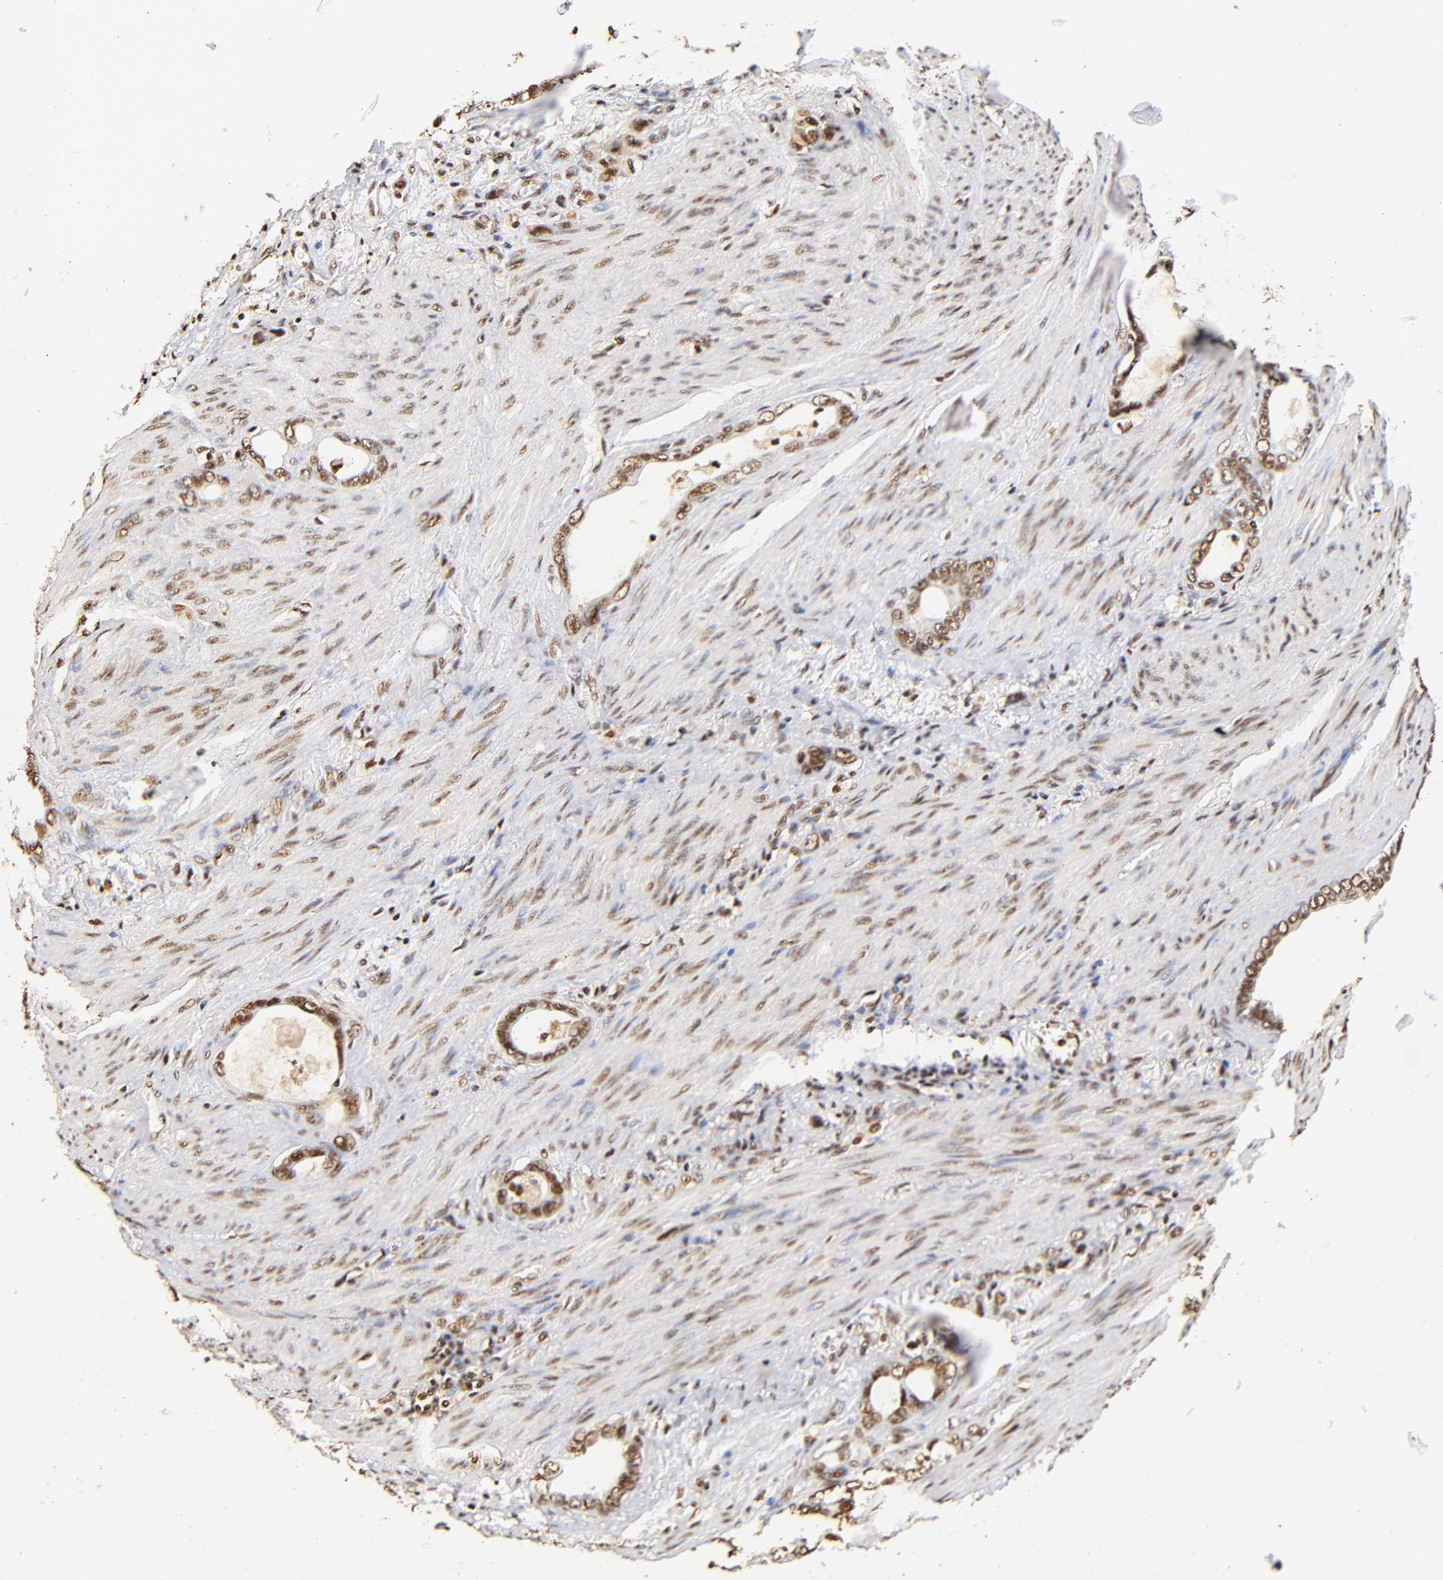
{"staining": {"intensity": "strong", "quantity": ">75%", "location": "cytoplasmic/membranous,nuclear"}, "tissue": "stomach cancer", "cell_type": "Tumor cells", "image_type": "cancer", "snomed": [{"axis": "morphology", "description": "Adenocarcinoma, NOS"}, {"axis": "topography", "description": "Stomach"}], "caption": "This is an image of immunohistochemistry (IHC) staining of stomach adenocarcinoma, which shows strong positivity in the cytoplasmic/membranous and nuclear of tumor cells.", "gene": "MED12", "patient": {"sex": "male", "age": 78}}